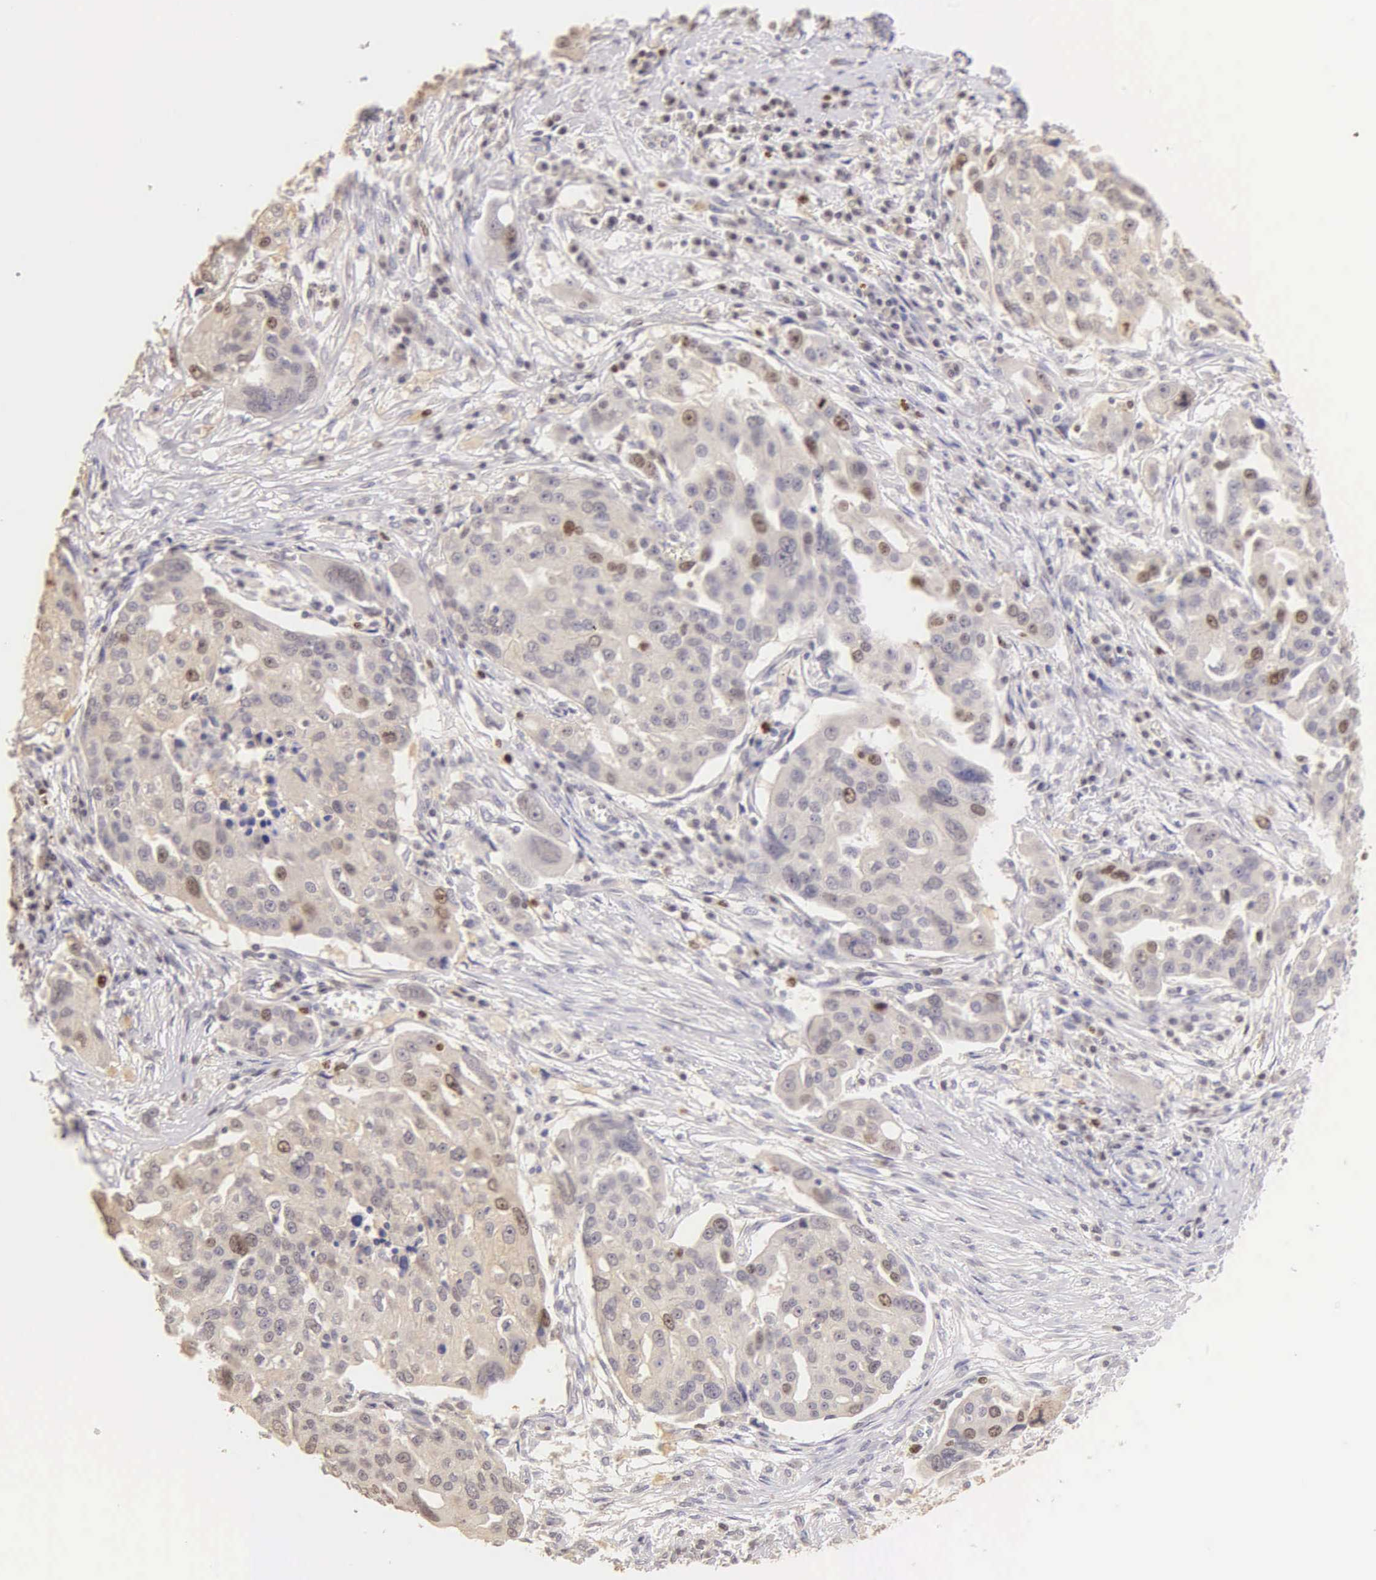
{"staining": {"intensity": "moderate", "quantity": "<25%", "location": "nuclear"}, "tissue": "ovarian cancer", "cell_type": "Tumor cells", "image_type": "cancer", "snomed": [{"axis": "morphology", "description": "Carcinoma, endometroid"}, {"axis": "topography", "description": "Ovary"}], "caption": "A micrograph of endometroid carcinoma (ovarian) stained for a protein reveals moderate nuclear brown staining in tumor cells.", "gene": "MKI67", "patient": {"sex": "female", "age": 75}}